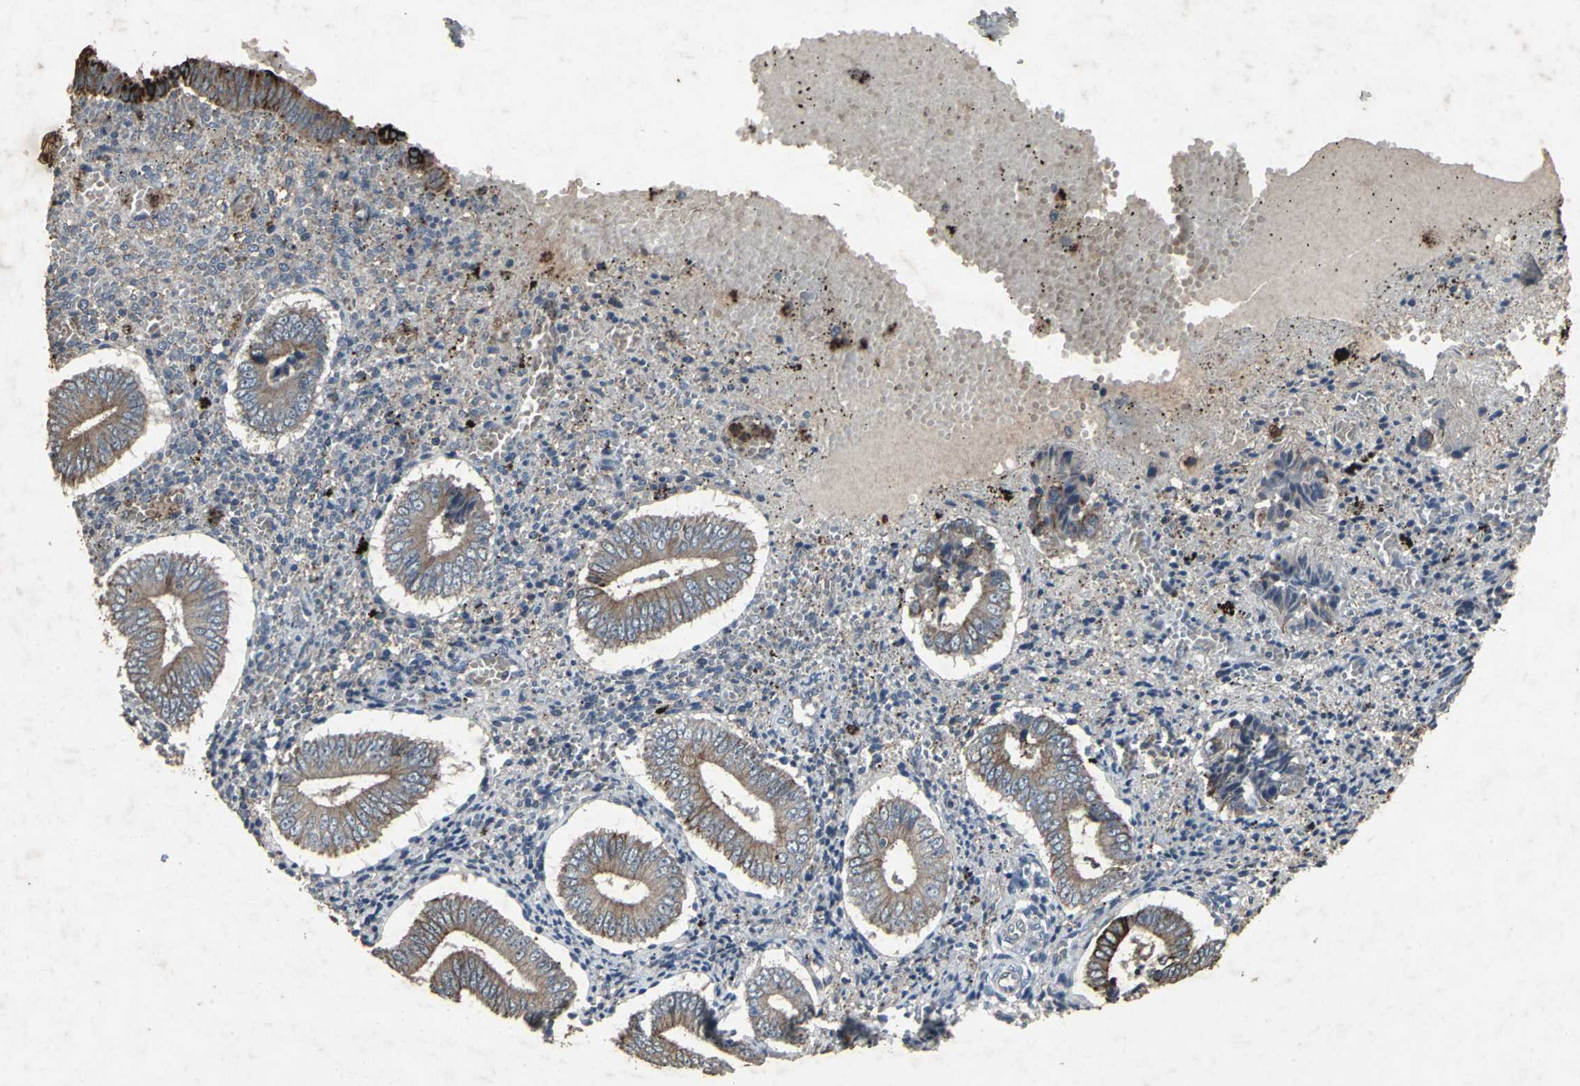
{"staining": {"intensity": "weak", "quantity": "25%-75%", "location": "cytoplasmic/membranous"}, "tissue": "endometrium", "cell_type": "Cells in endometrial stroma", "image_type": "normal", "snomed": [{"axis": "morphology", "description": "Normal tissue, NOS"}, {"axis": "topography", "description": "Endometrium"}], "caption": "Unremarkable endometrium was stained to show a protein in brown. There is low levels of weak cytoplasmic/membranous staining in about 25%-75% of cells in endometrial stroma. (Brightfield microscopy of DAB IHC at high magnification).", "gene": "CCR9", "patient": {"sex": "female", "age": 42}}